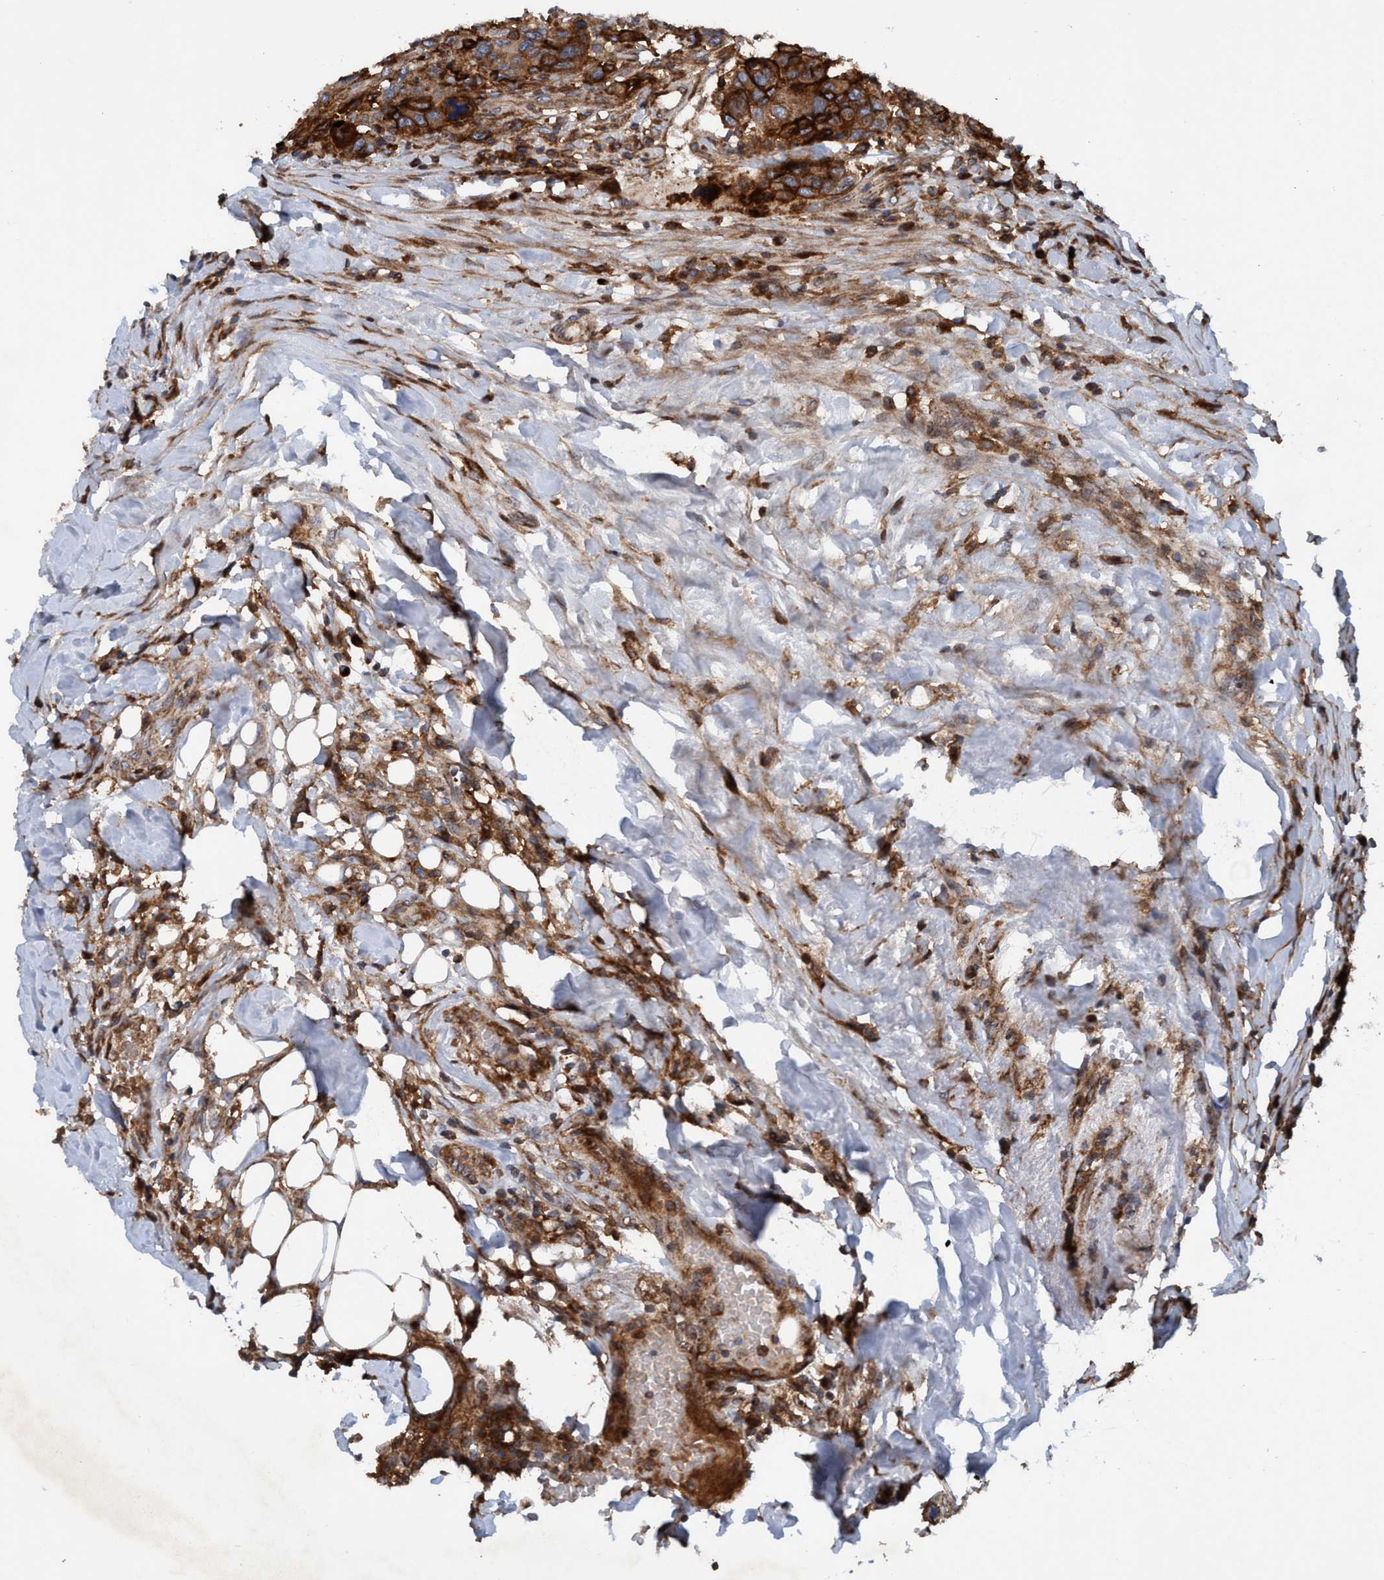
{"staining": {"intensity": "strong", "quantity": ">75%", "location": "cytoplasmic/membranous"}, "tissue": "breast cancer", "cell_type": "Tumor cells", "image_type": "cancer", "snomed": [{"axis": "morphology", "description": "Duct carcinoma"}, {"axis": "topography", "description": "Breast"}], "caption": "Brown immunohistochemical staining in human breast cancer (infiltrating ductal carcinoma) shows strong cytoplasmic/membranous positivity in about >75% of tumor cells. The staining is performed using DAB brown chromogen to label protein expression. The nuclei are counter-stained blue using hematoxylin.", "gene": "SLC16A3", "patient": {"sex": "female", "age": 37}}